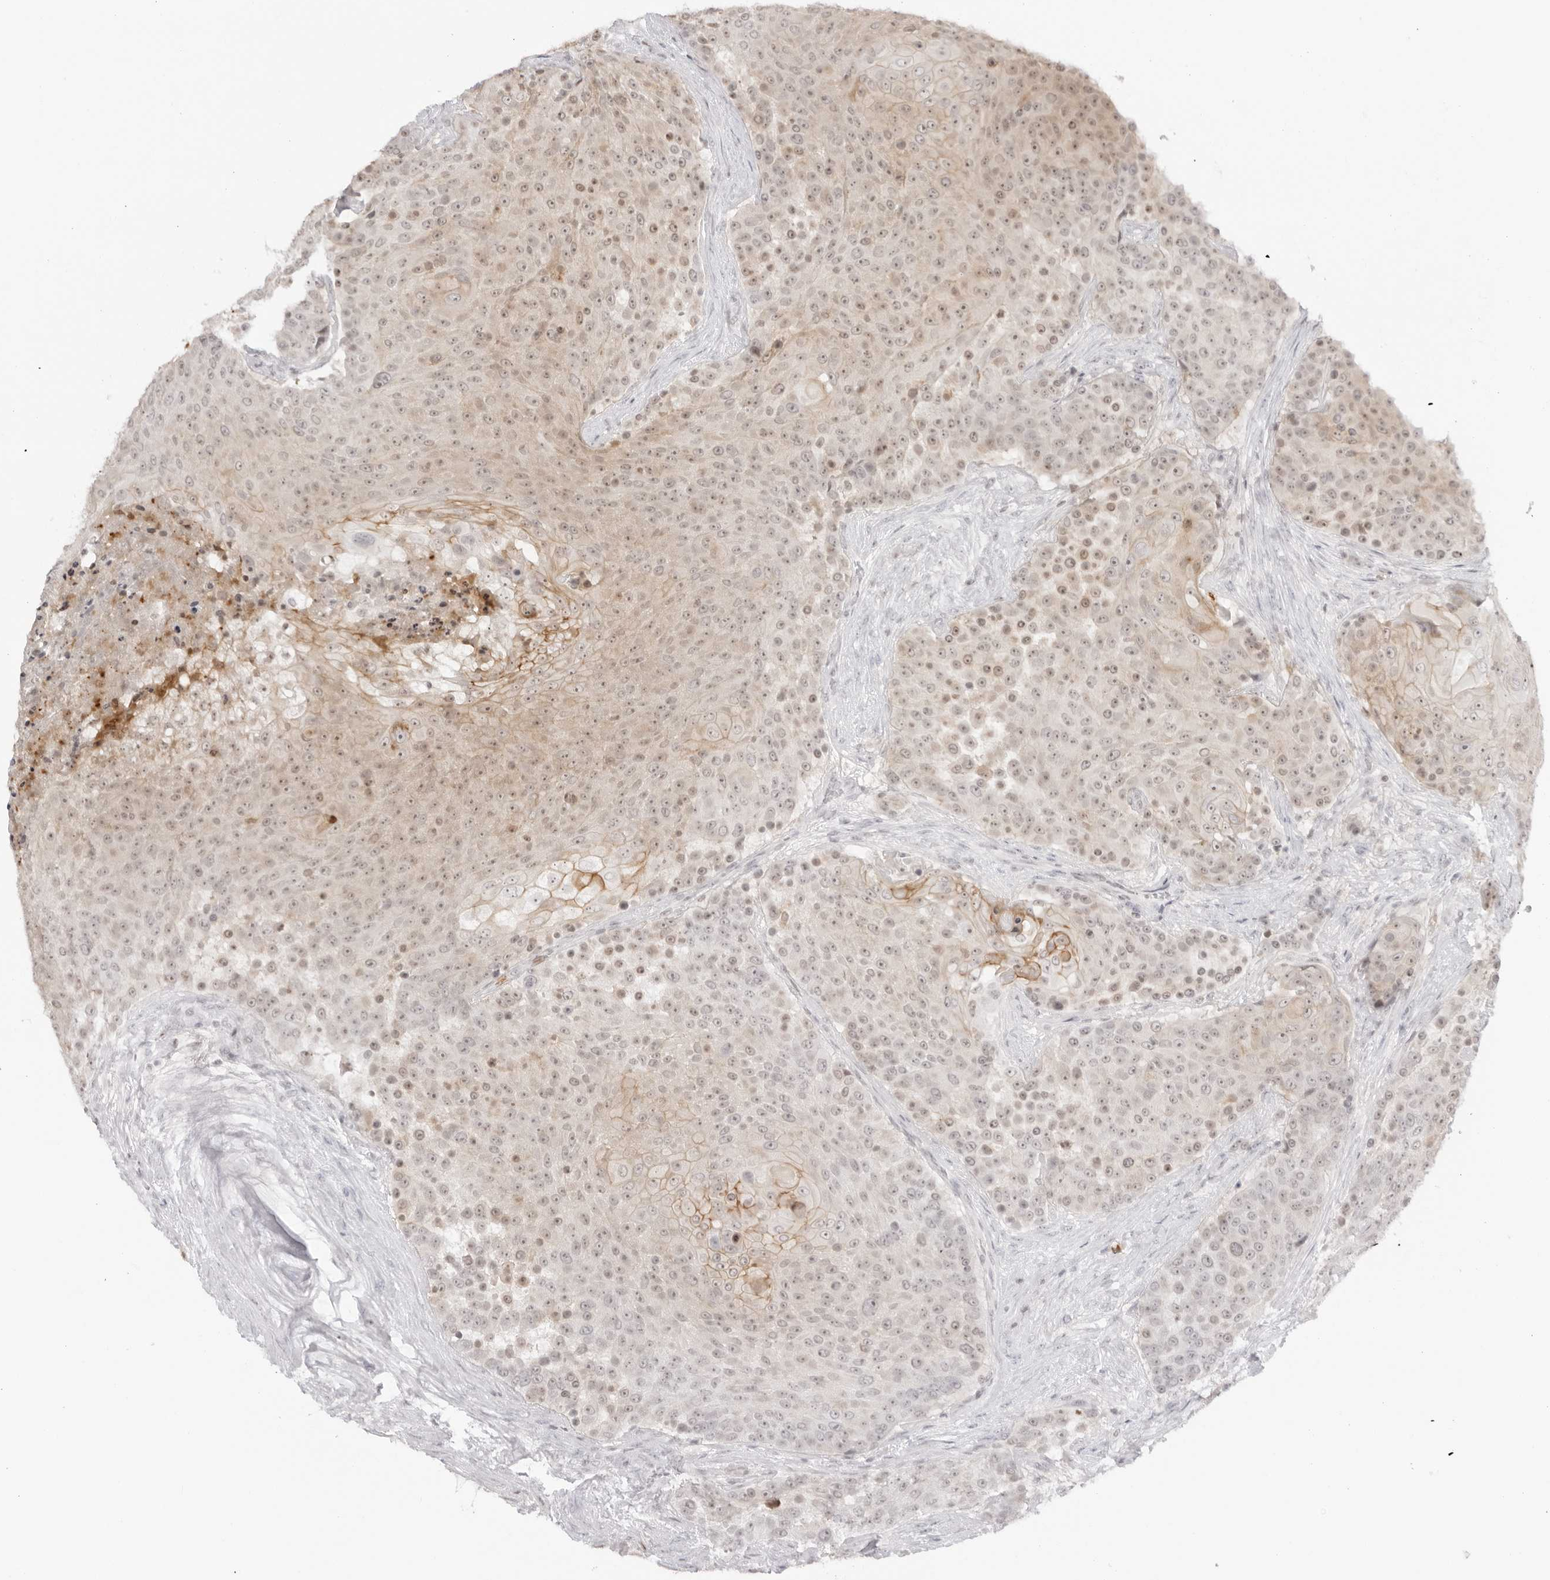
{"staining": {"intensity": "moderate", "quantity": "25%-75%", "location": "cytoplasmic/membranous,nuclear"}, "tissue": "urothelial cancer", "cell_type": "Tumor cells", "image_type": "cancer", "snomed": [{"axis": "morphology", "description": "Urothelial carcinoma, High grade"}, {"axis": "topography", "description": "Urinary bladder"}], "caption": "Tumor cells show moderate cytoplasmic/membranous and nuclear expression in about 25%-75% of cells in high-grade urothelial carcinoma.", "gene": "RNF146", "patient": {"sex": "female", "age": 63}}